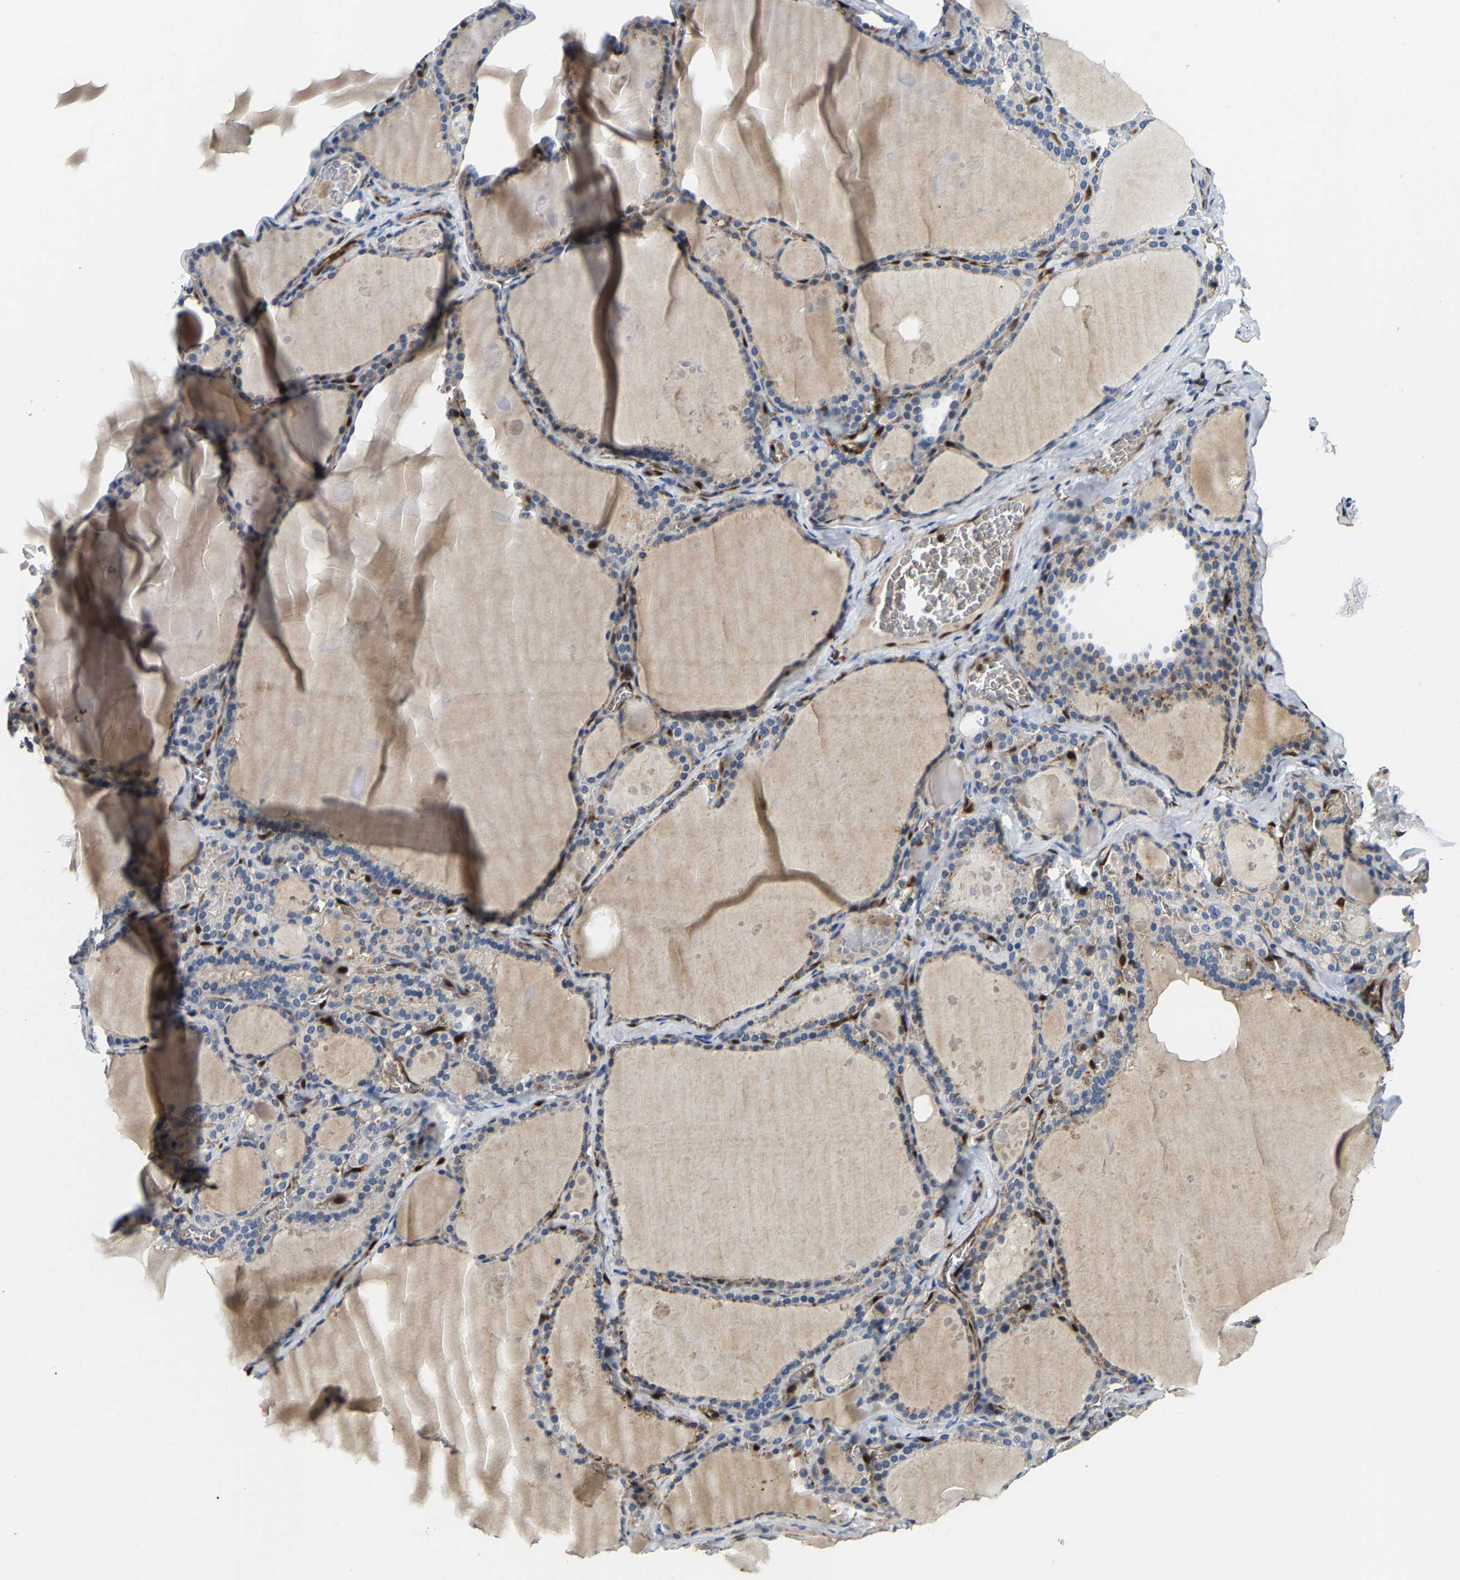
{"staining": {"intensity": "moderate", "quantity": "<25%", "location": "cytoplasmic/membranous"}, "tissue": "thyroid gland", "cell_type": "Glandular cells", "image_type": "normal", "snomed": [{"axis": "morphology", "description": "Normal tissue, NOS"}, {"axis": "topography", "description": "Thyroid gland"}], "caption": "Protein analysis of normal thyroid gland reveals moderate cytoplasmic/membranous staining in about <25% of glandular cells. Nuclei are stained in blue.", "gene": "GIMAP7", "patient": {"sex": "male", "age": 56}}